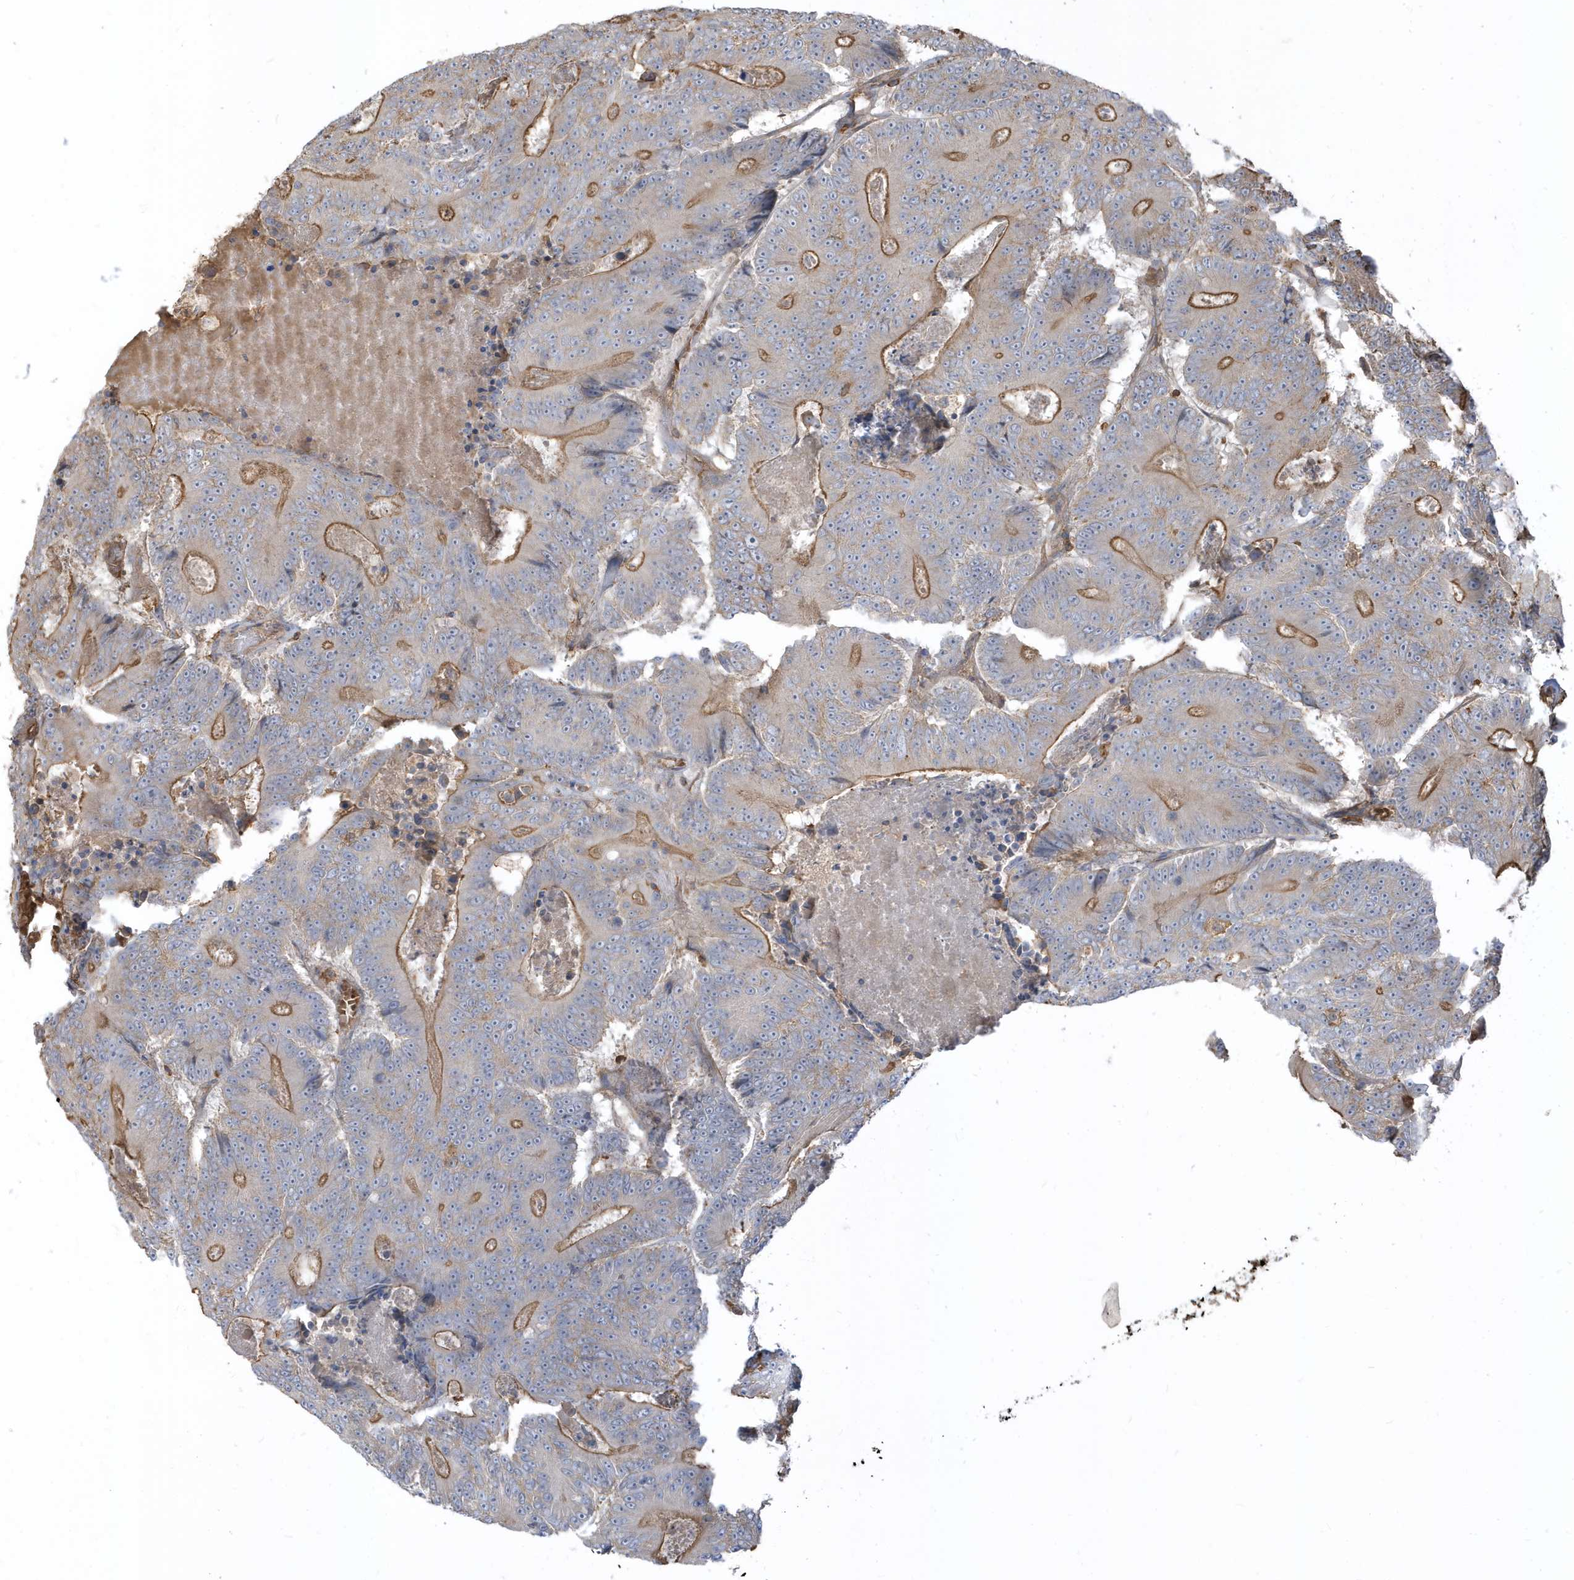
{"staining": {"intensity": "moderate", "quantity": "25%-75%", "location": "cytoplasmic/membranous"}, "tissue": "colorectal cancer", "cell_type": "Tumor cells", "image_type": "cancer", "snomed": [{"axis": "morphology", "description": "Adenocarcinoma, NOS"}, {"axis": "topography", "description": "Colon"}], "caption": "DAB immunohistochemical staining of human colorectal cancer (adenocarcinoma) reveals moderate cytoplasmic/membranous protein positivity in about 25%-75% of tumor cells.", "gene": "ZBTB8A", "patient": {"sex": "male", "age": 83}}